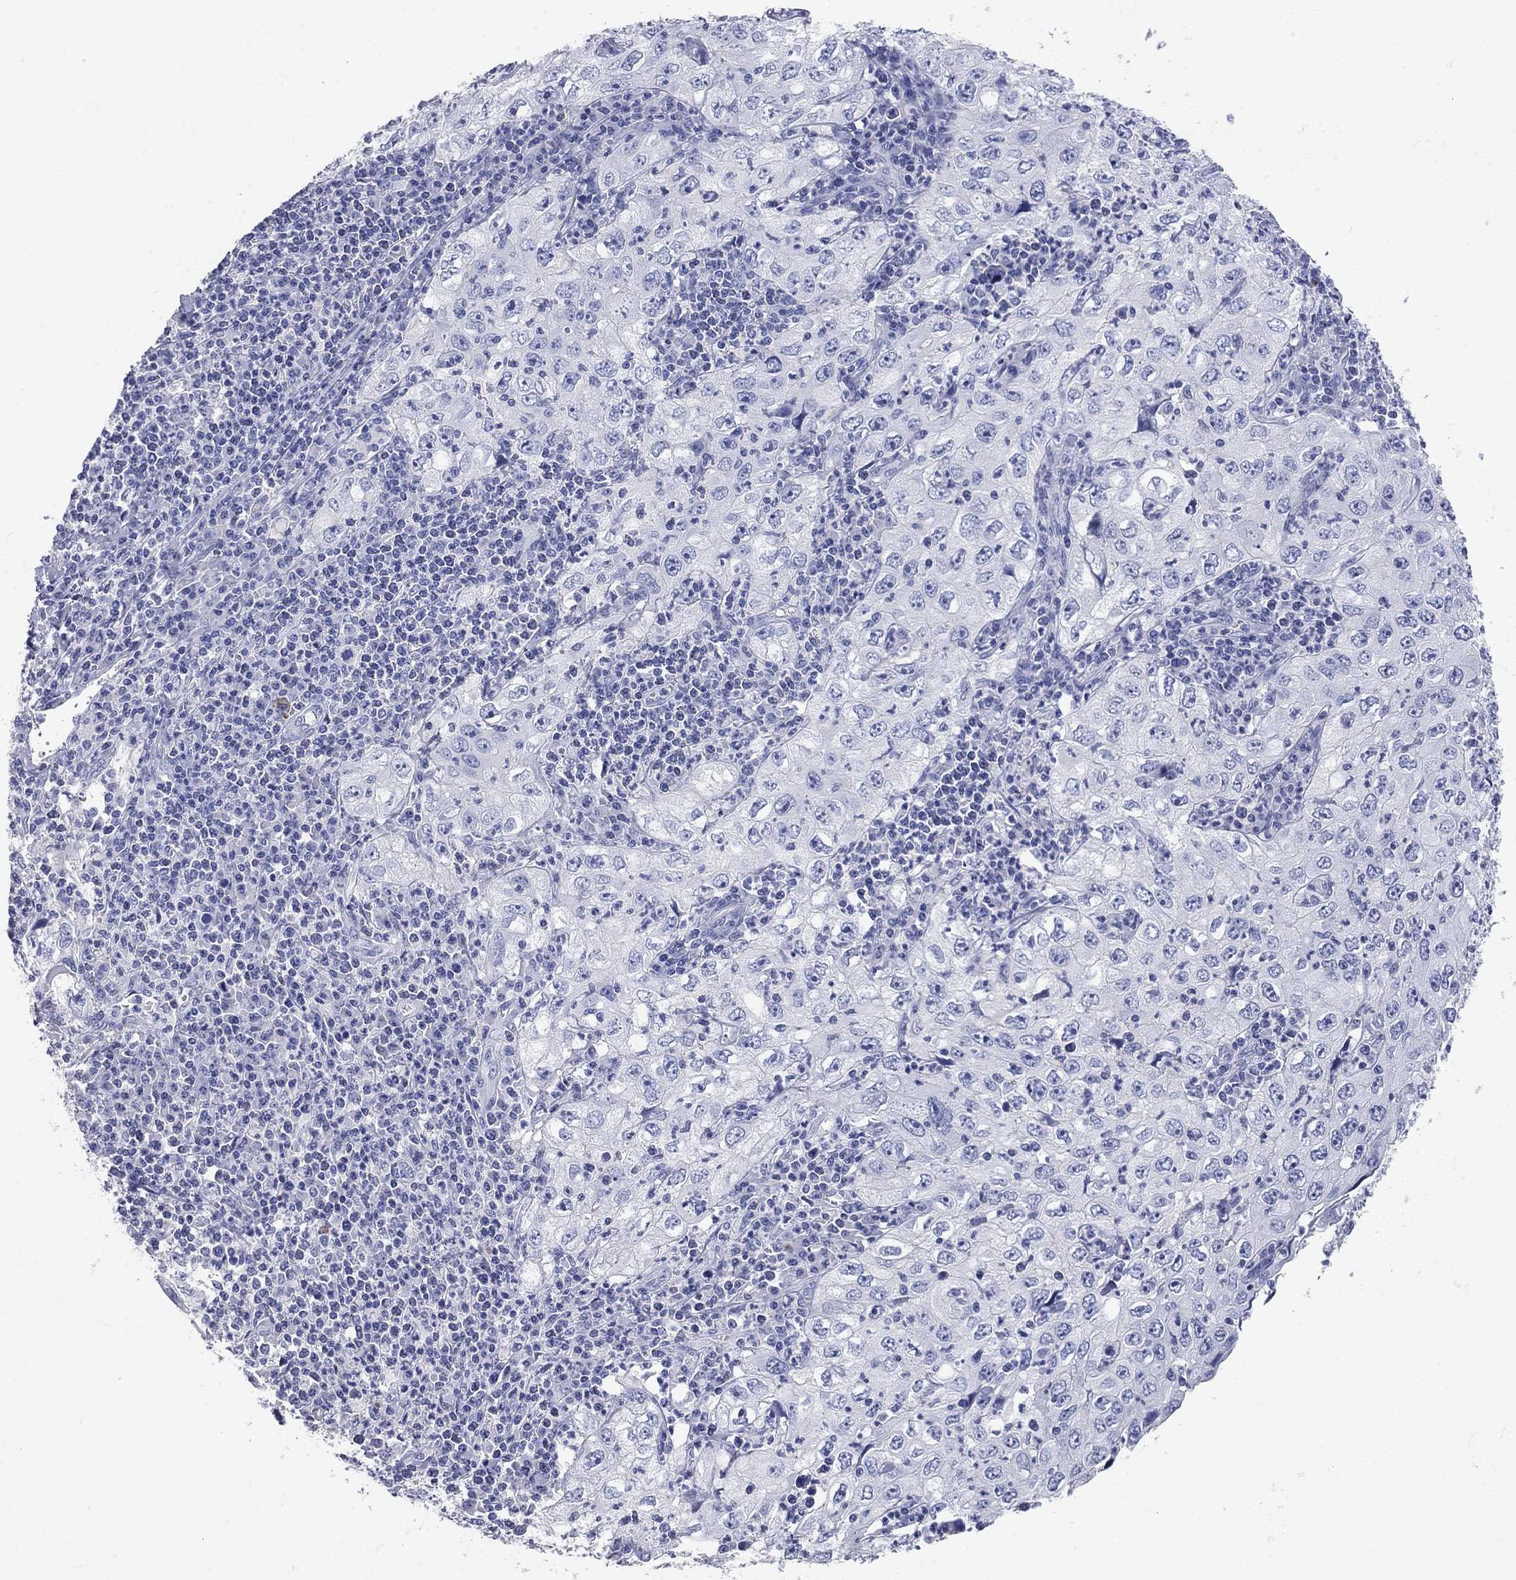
{"staining": {"intensity": "negative", "quantity": "none", "location": "none"}, "tissue": "cervical cancer", "cell_type": "Tumor cells", "image_type": "cancer", "snomed": [{"axis": "morphology", "description": "Squamous cell carcinoma, NOS"}, {"axis": "topography", "description": "Cervix"}], "caption": "Cervical cancer (squamous cell carcinoma) stained for a protein using IHC demonstrates no expression tumor cells.", "gene": "AOX1", "patient": {"sex": "female", "age": 24}}